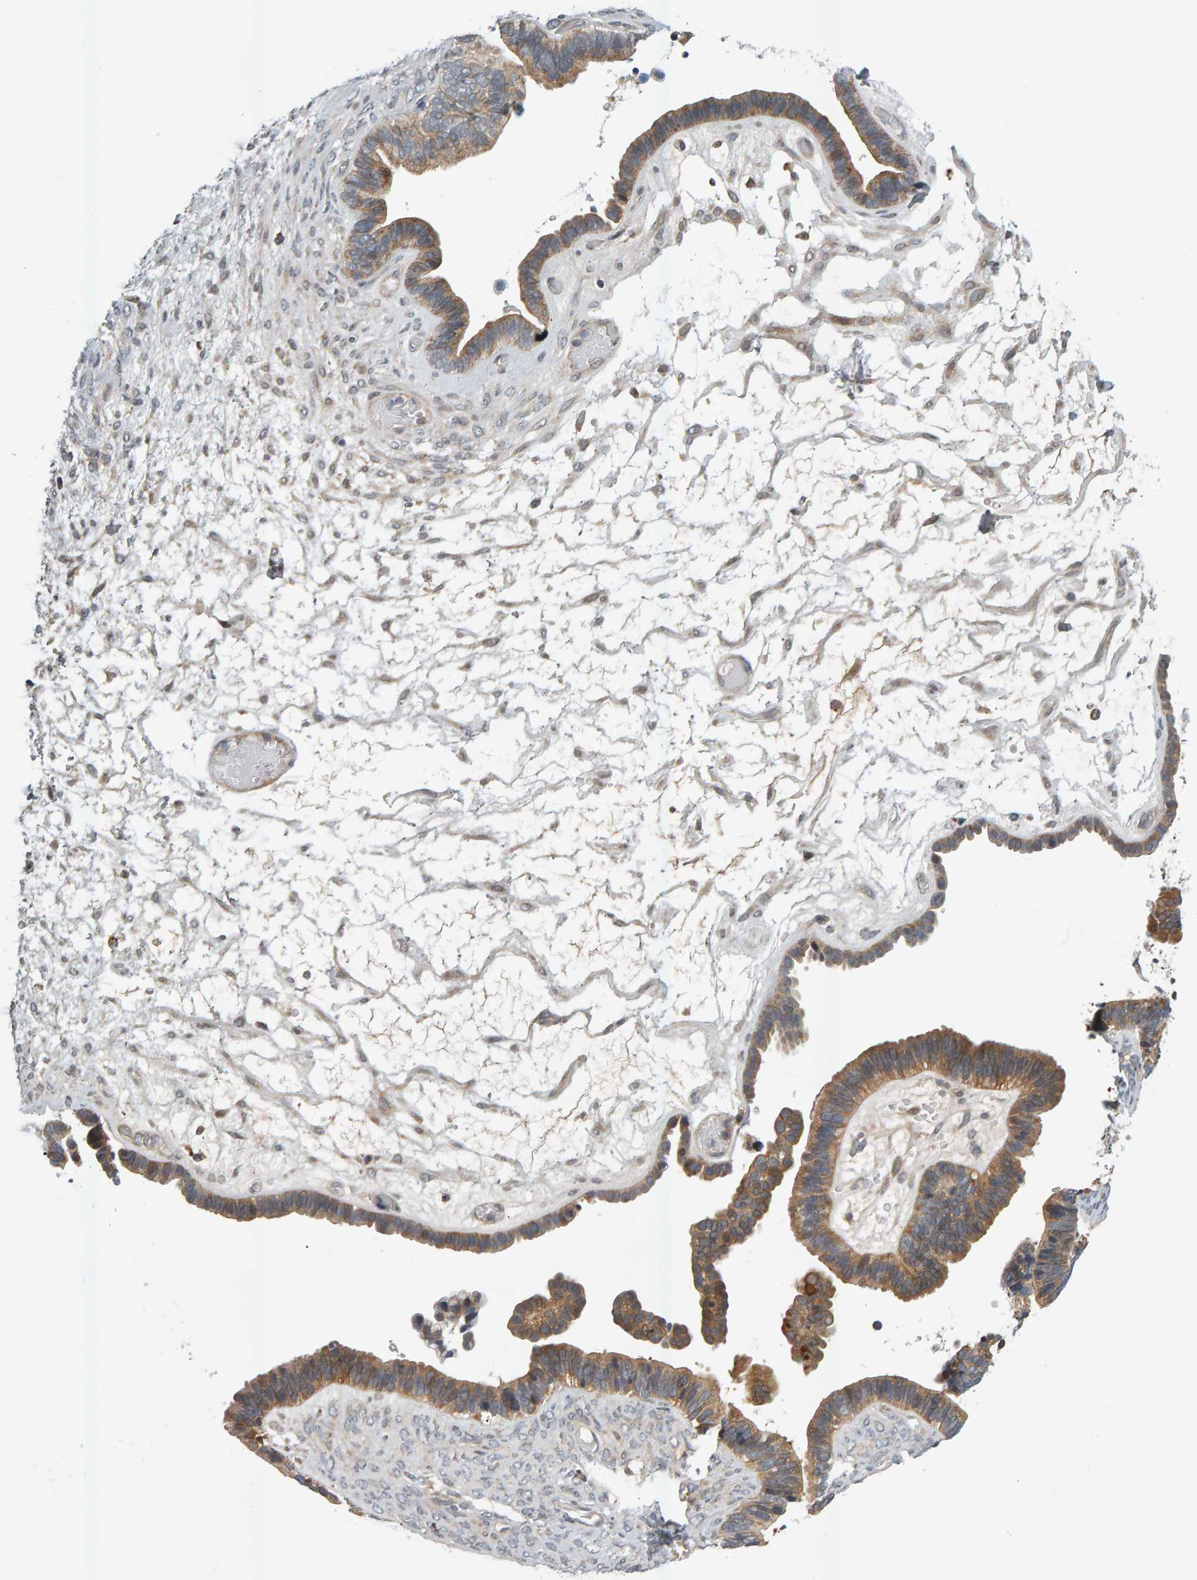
{"staining": {"intensity": "moderate", "quantity": ">75%", "location": "cytoplasmic/membranous"}, "tissue": "ovarian cancer", "cell_type": "Tumor cells", "image_type": "cancer", "snomed": [{"axis": "morphology", "description": "Cystadenocarcinoma, serous, NOS"}, {"axis": "topography", "description": "Ovary"}], "caption": "Serous cystadenocarcinoma (ovarian) was stained to show a protein in brown. There is medium levels of moderate cytoplasmic/membranous expression in about >75% of tumor cells. Using DAB (brown) and hematoxylin (blue) stains, captured at high magnification using brightfield microscopy.", "gene": "ZNF160", "patient": {"sex": "female", "age": 56}}